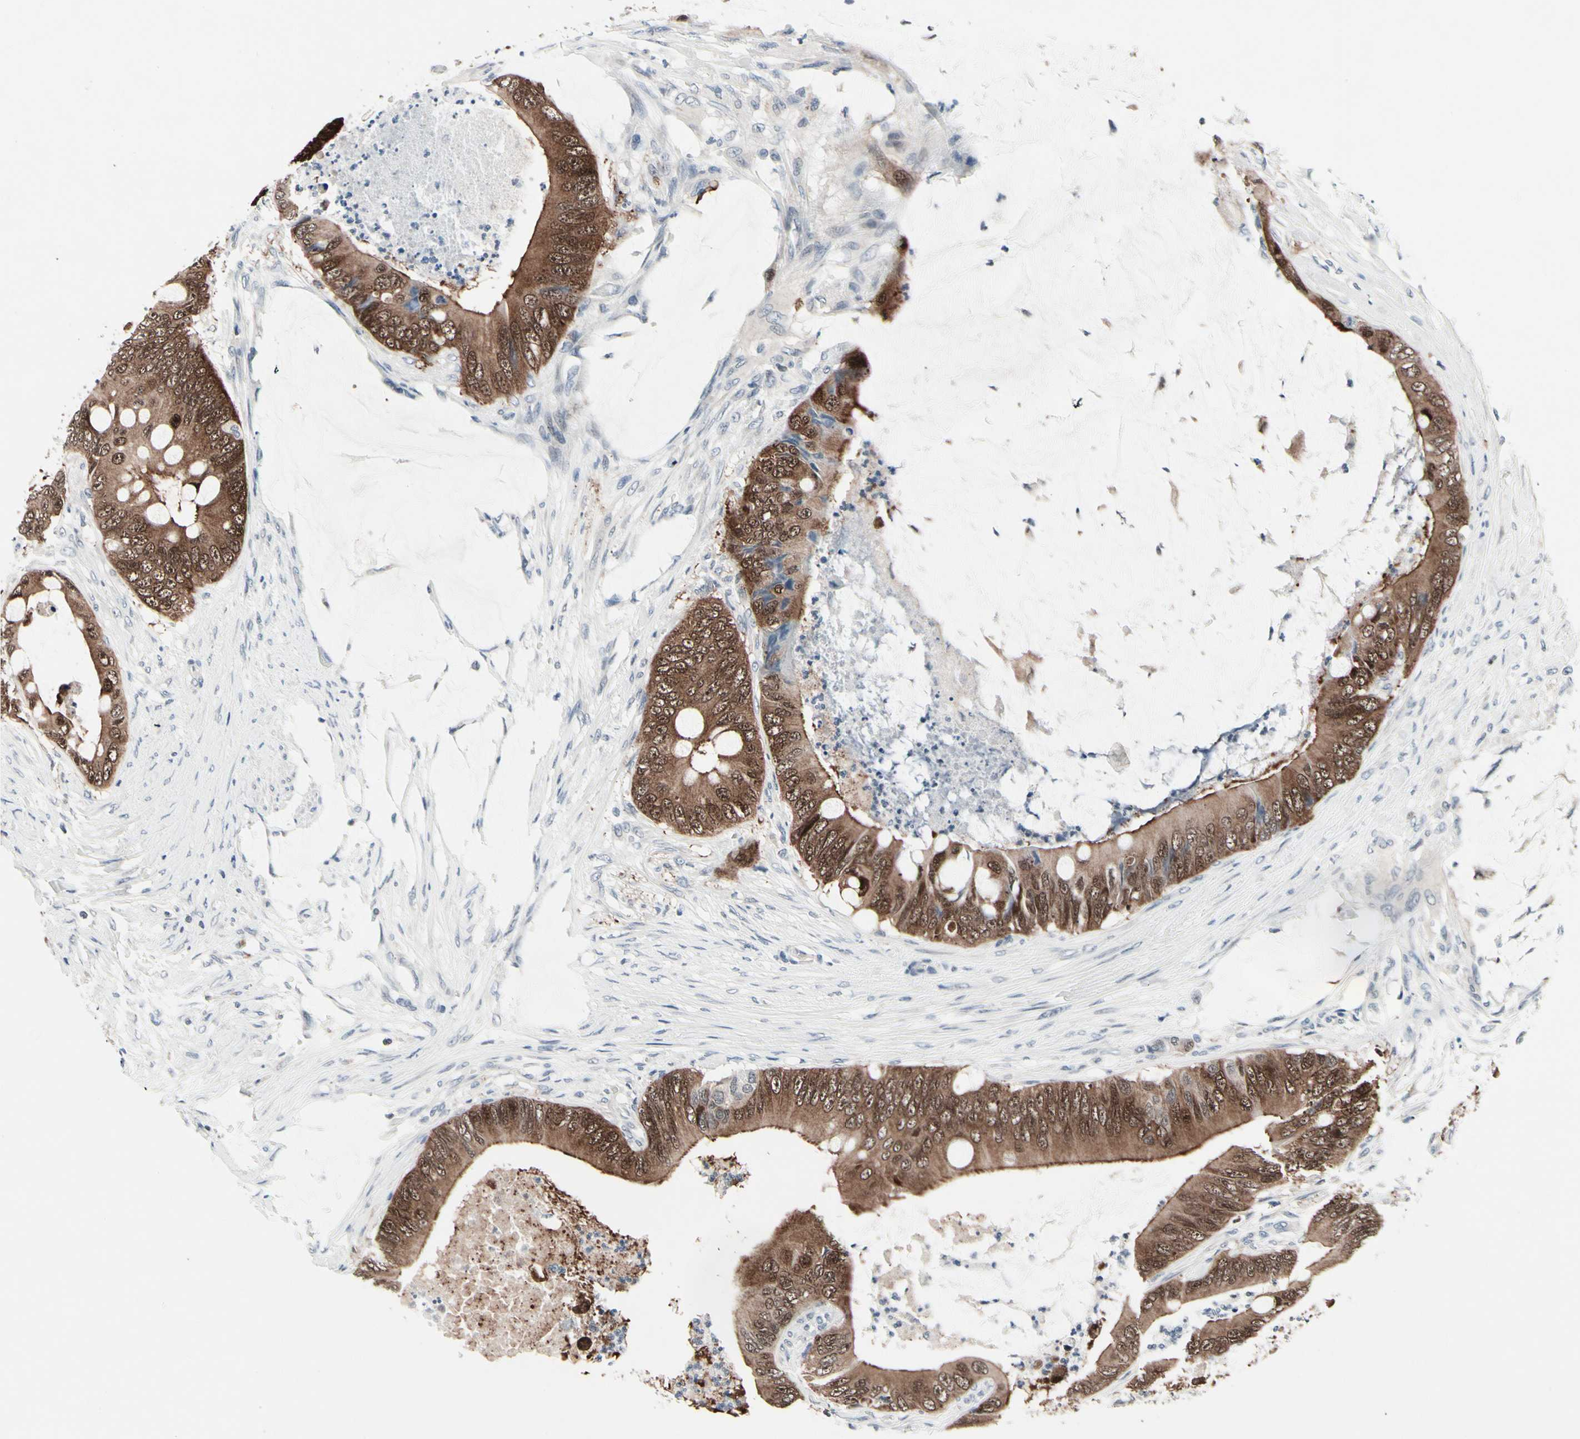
{"staining": {"intensity": "strong", "quantity": ">75%", "location": "cytoplasmic/membranous,nuclear"}, "tissue": "colorectal cancer", "cell_type": "Tumor cells", "image_type": "cancer", "snomed": [{"axis": "morphology", "description": "Adenocarcinoma, NOS"}, {"axis": "topography", "description": "Rectum"}], "caption": "A high-resolution histopathology image shows IHC staining of colorectal cancer, which exhibits strong cytoplasmic/membranous and nuclear staining in approximately >75% of tumor cells.", "gene": "TXN", "patient": {"sex": "female", "age": 77}}